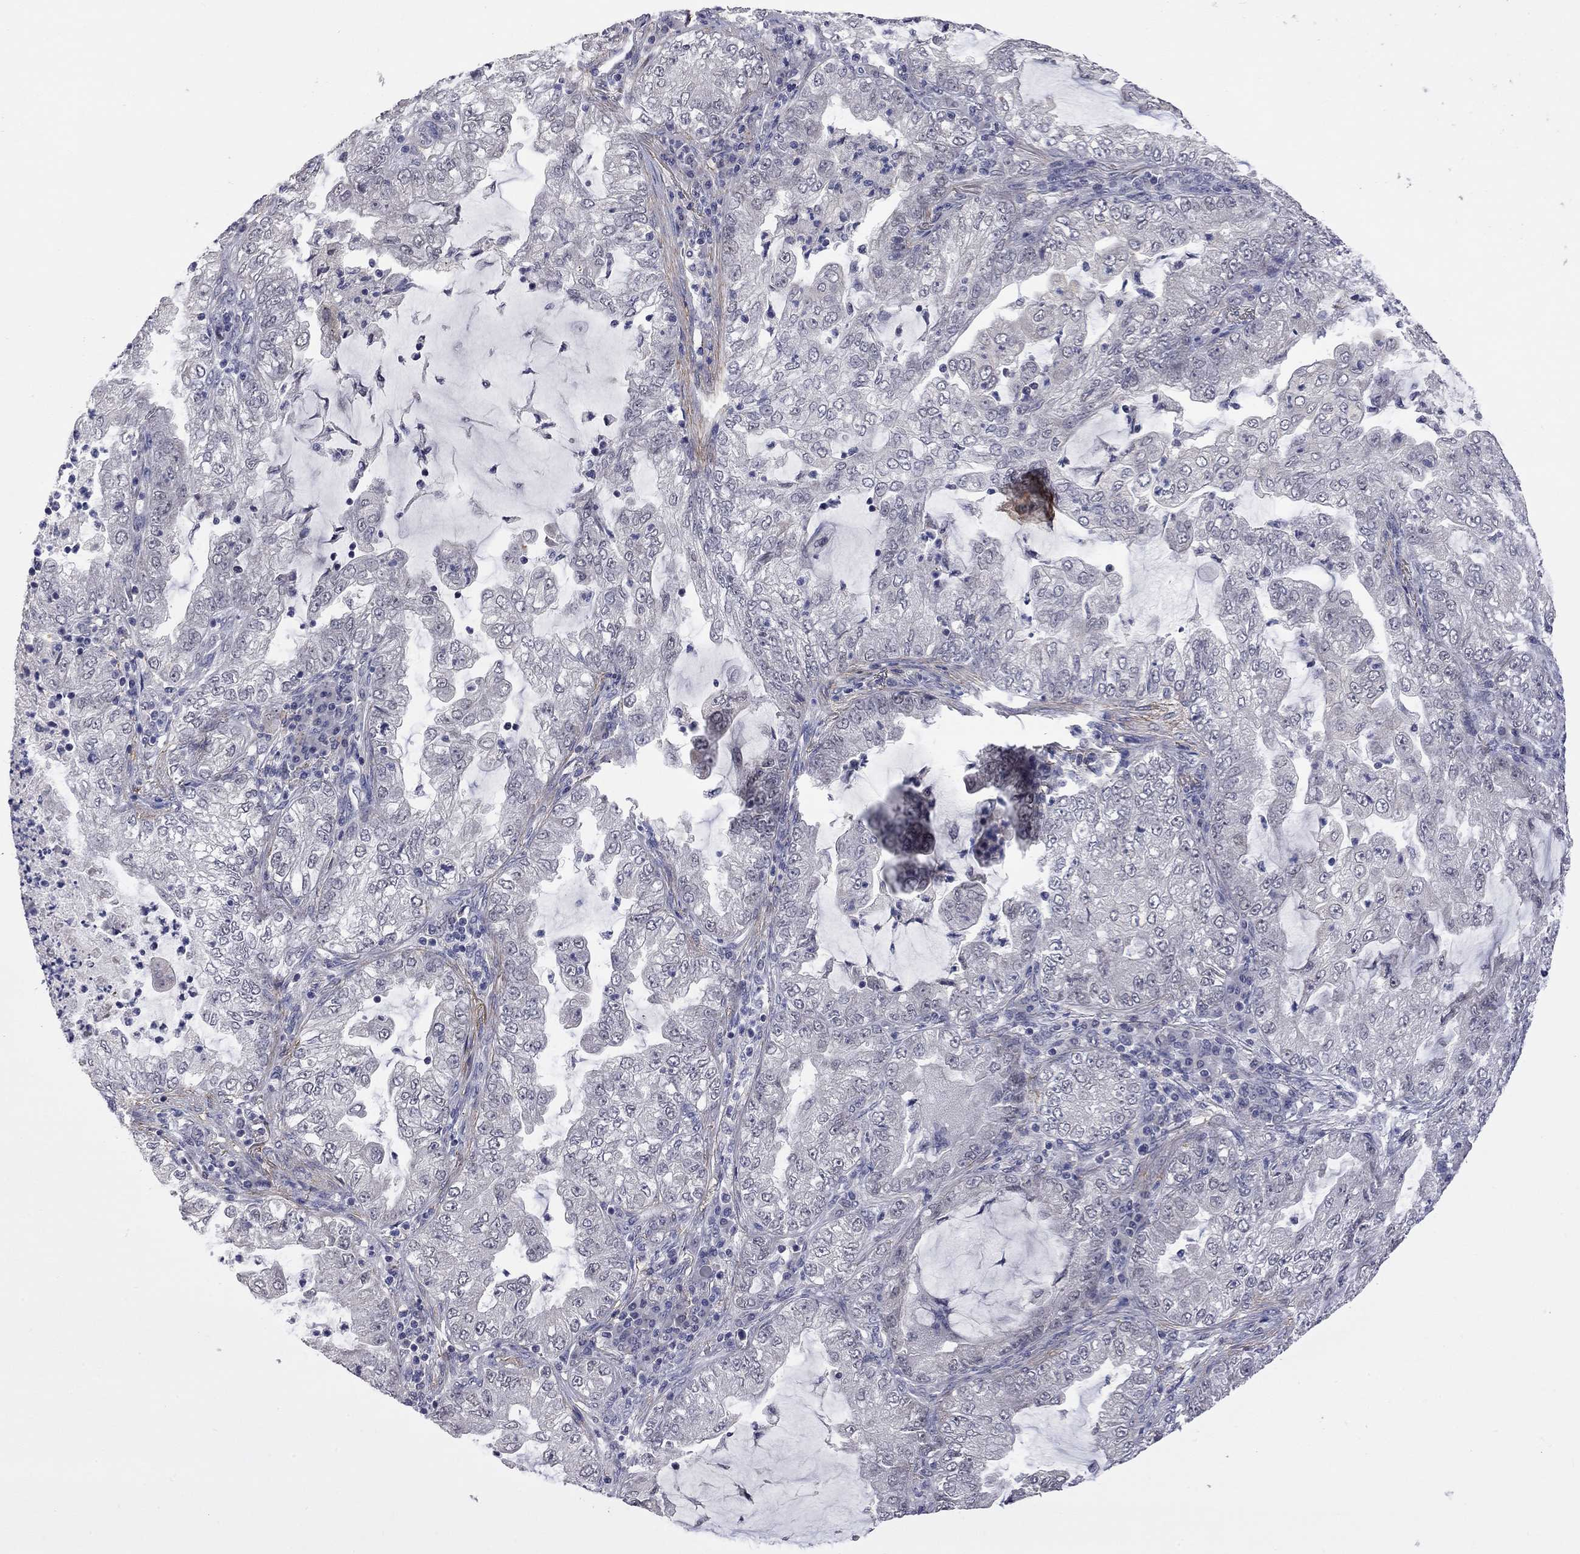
{"staining": {"intensity": "negative", "quantity": "none", "location": "none"}, "tissue": "lung cancer", "cell_type": "Tumor cells", "image_type": "cancer", "snomed": [{"axis": "morphology", "description": "Adenocarcinoma, NOS"}, {"axis": "topography", "description": "Lung"}], "caption": "A high-resolution image shows immunohistochemistry staining of lung adenocarcinoma, which reveals no significant staining in tumor cells.", "gene": "FABP12", "patient": {"sex": "female", "age": 73}}